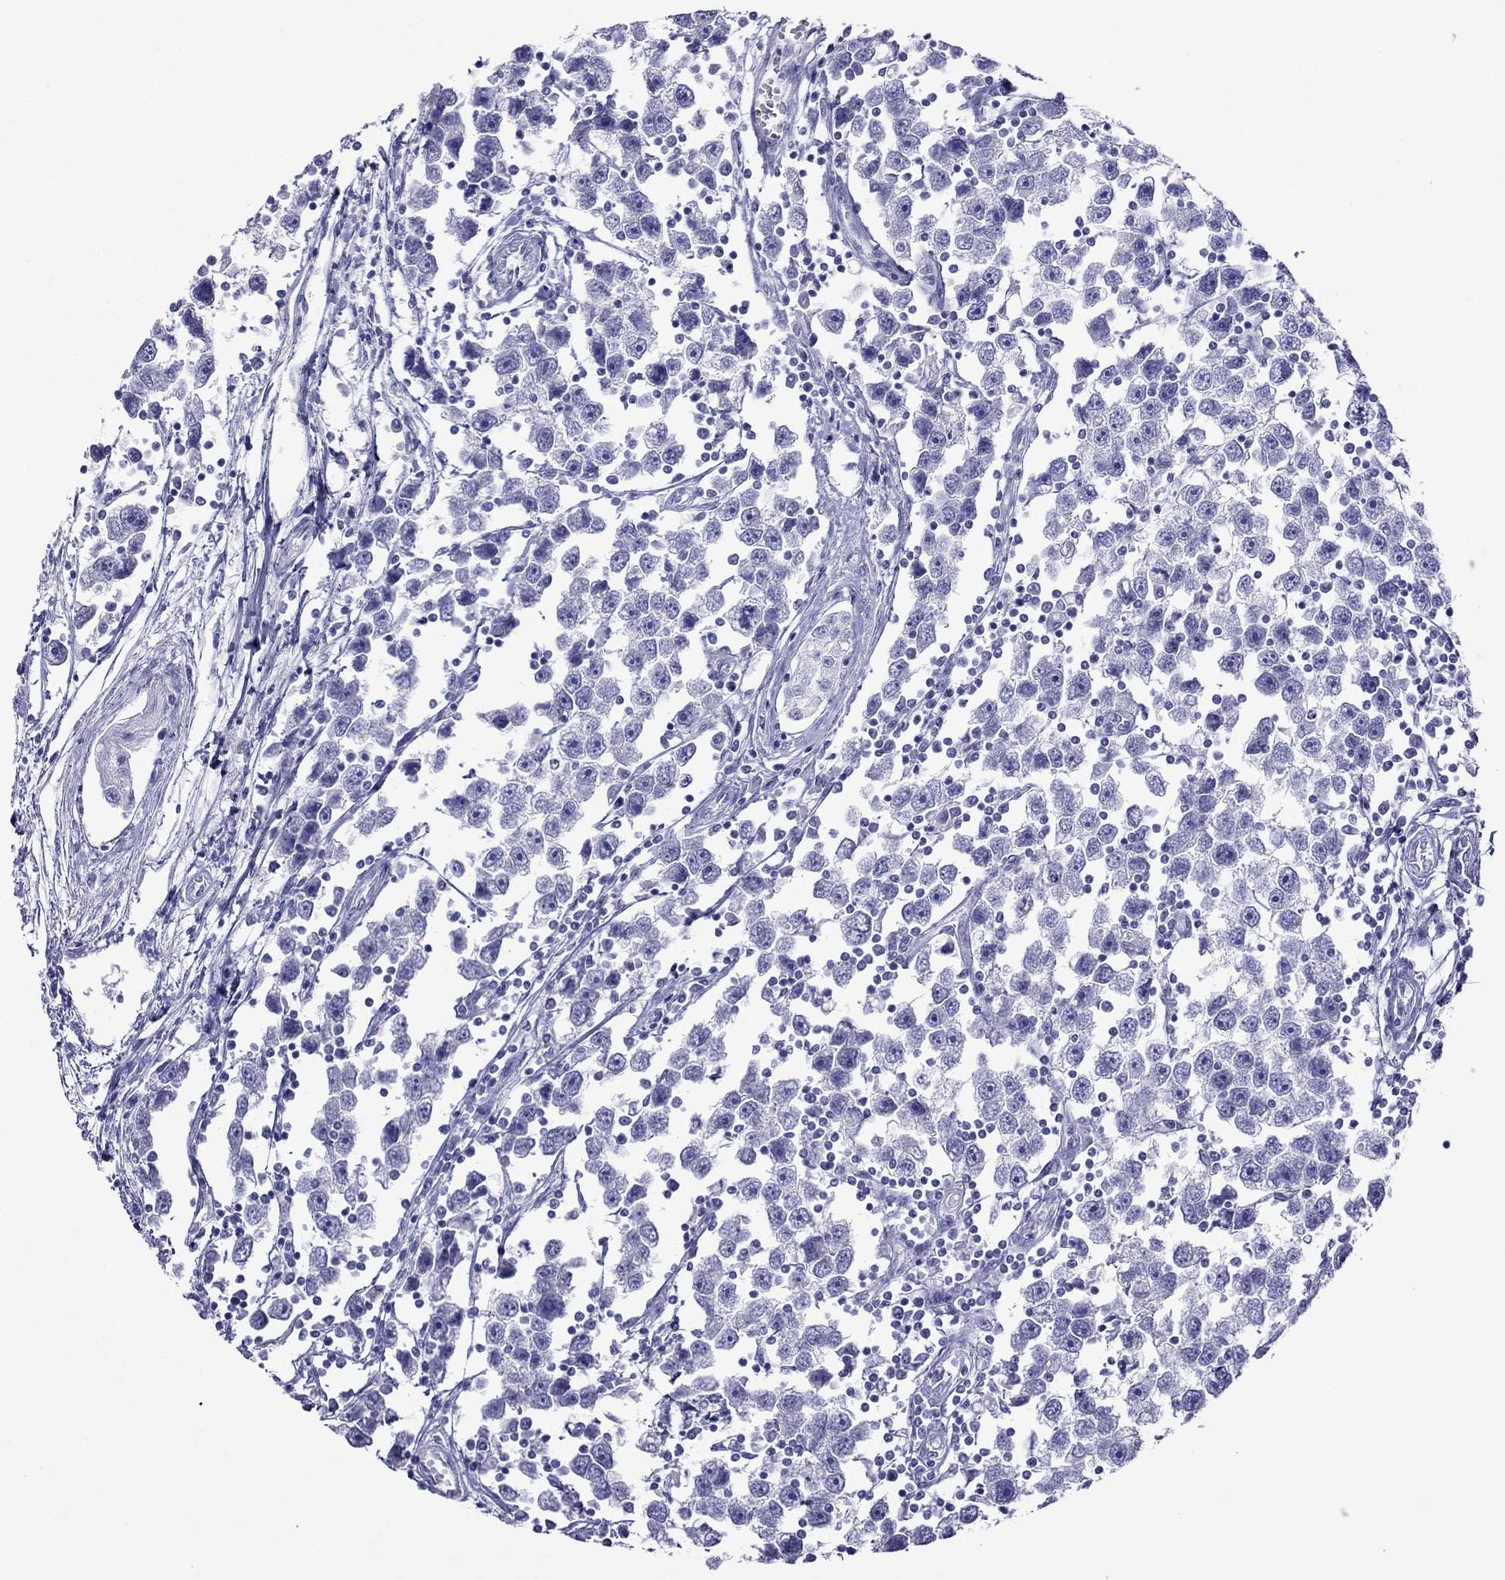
{"staining": {"intensity": "negative", "quantity": "none", "location": "none"}, "tissue": "testis cancer", "cell_type": "Tumor cells", "image_type": "cancer", "snomed": [{"axis": "morphology", "description": "Seminoma, NOS"}, {"axis": "topography", "description": "Testis"}], "caption": "The micrograph exhibits no staining of tumor cells in testis cancer (seminoma).", "gene": "PCDHA6", "patient": {"sex": "male", "age": 30}}